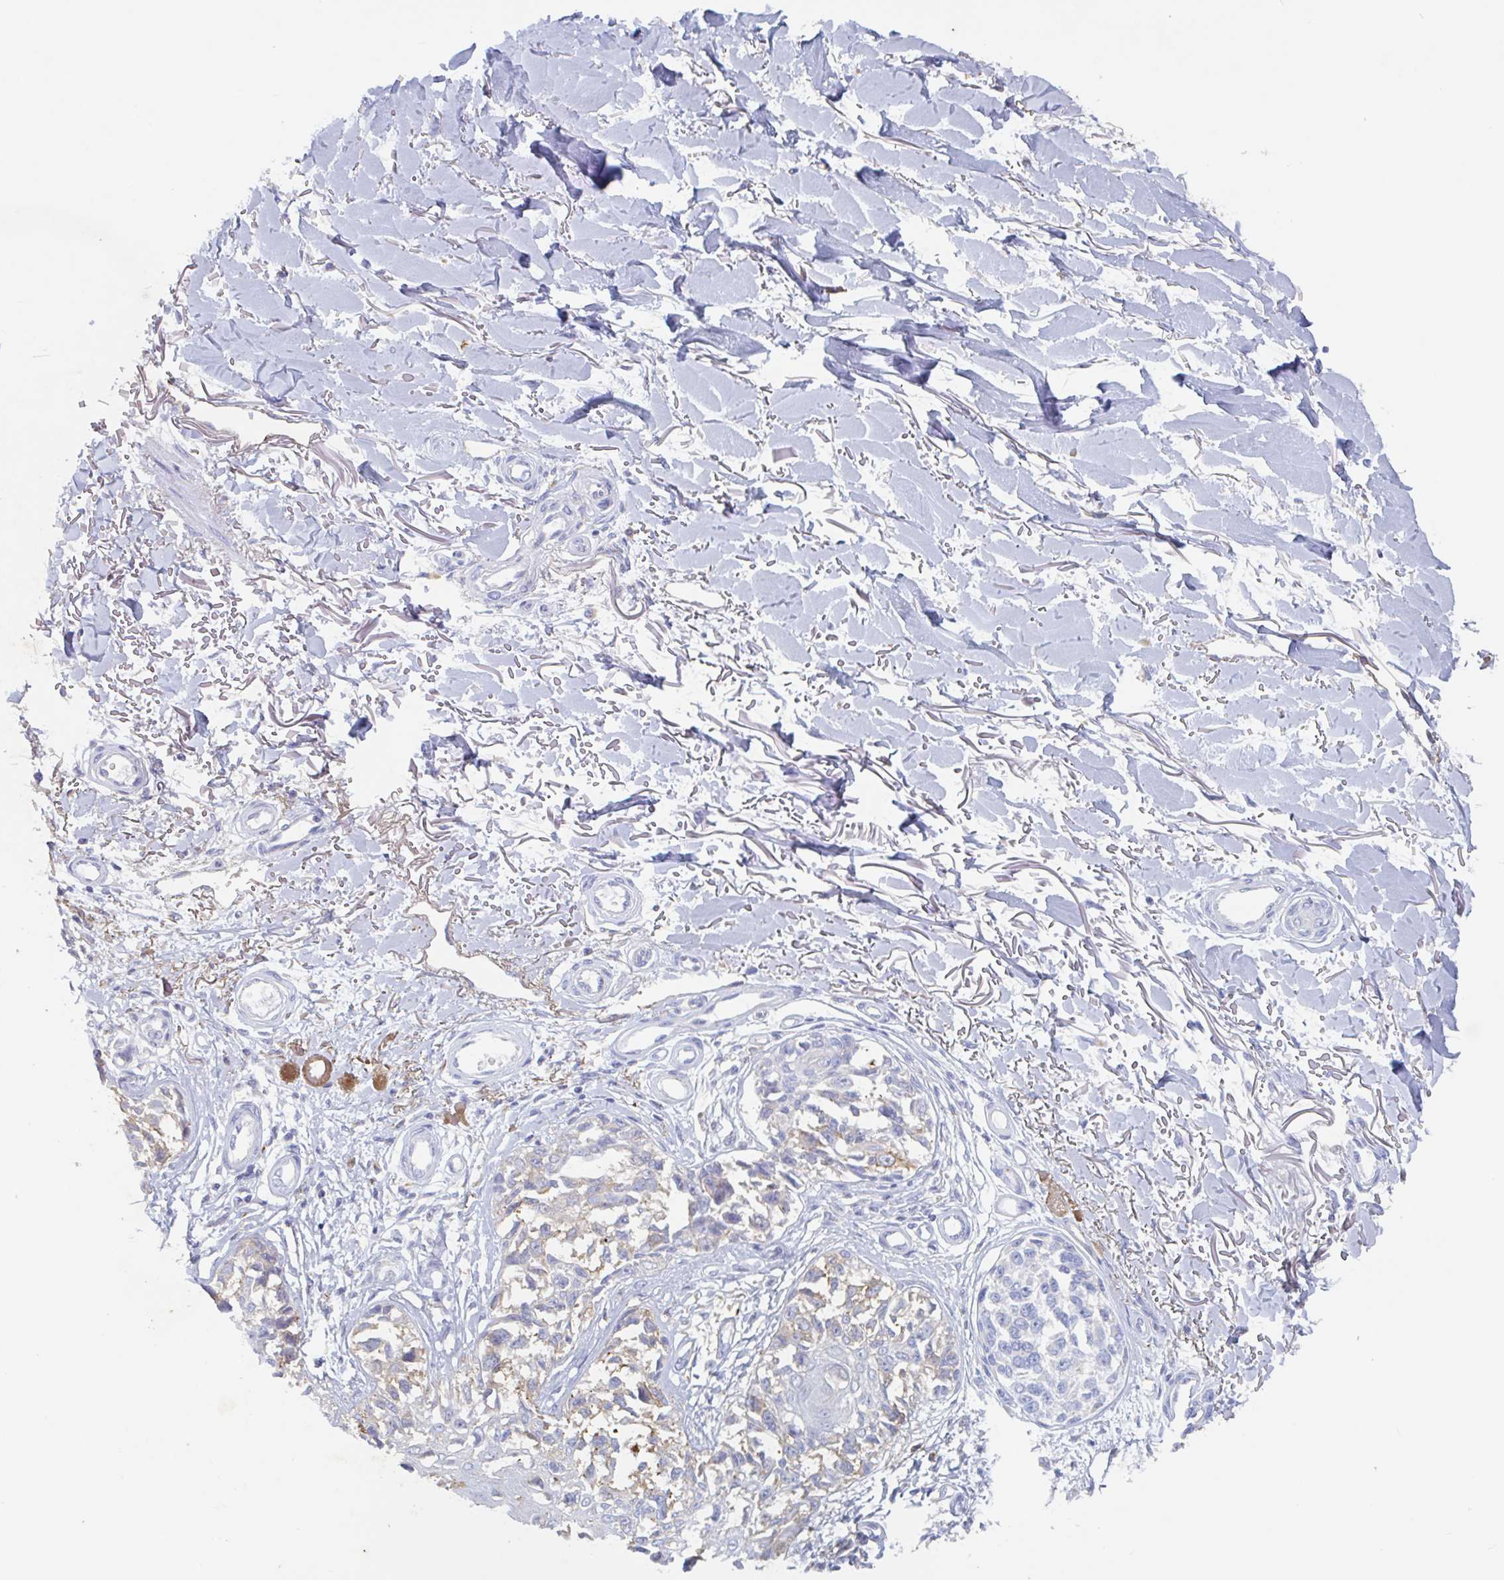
{"staining": {"intensity": "weak", "quantity": "<25%", "location": "cytoplasmic/membranous"}, "tissue": "melanoma", "cell_type": "Tumor cells", "image_type": "cancer", "snomed": [{"axis": "morphology", "description": "Malignant melanoma, NOS"}, {"axis": "topography", "description": "Skin"}], "caption": "Histopathology image shows no significant protein expression in tumor cells of malignant melanoma.", "gene": "MANBA", "patient": {"sex": "male", "age": 73}}